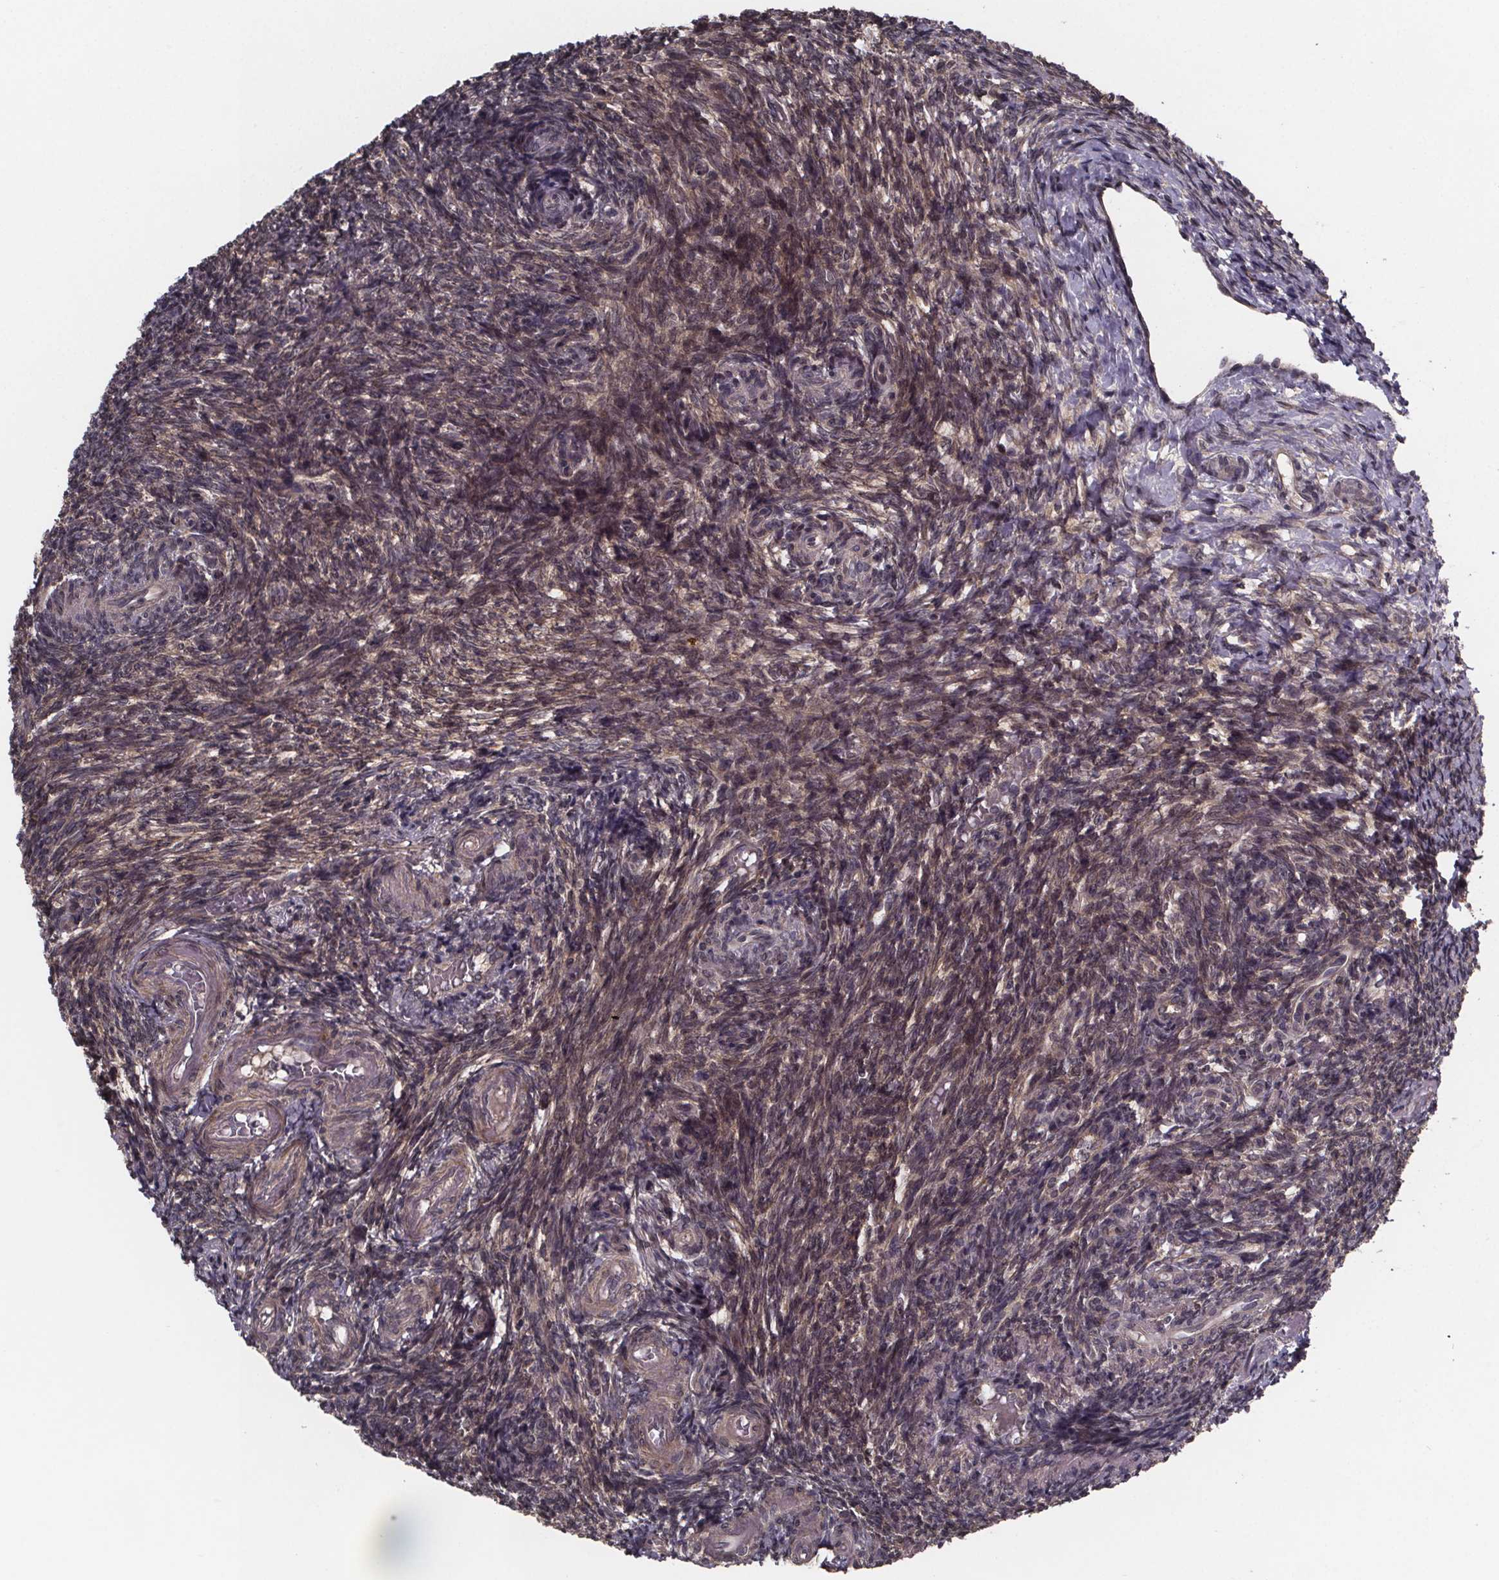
{"staining": {"intensity": "weak", "quantity": "<25%", "location": "cytoplasmic/membranous,nuclear"}, "tissue": "ovary", "cell_type": "Ovarian stroma cells", "image_type": "normal", "snomed": [{"axis": "morphology", "description": "Normal tissue, NOS"}, {"axis": "topography", "description": "Ovary"}], "caption": "The immunohistochemistry (IHC) histopathology image has no significant positivity in ovarian stroma cells of ovary.", "gene": "FN3KRP", "patient": {"sex": "female", "age": 39}}